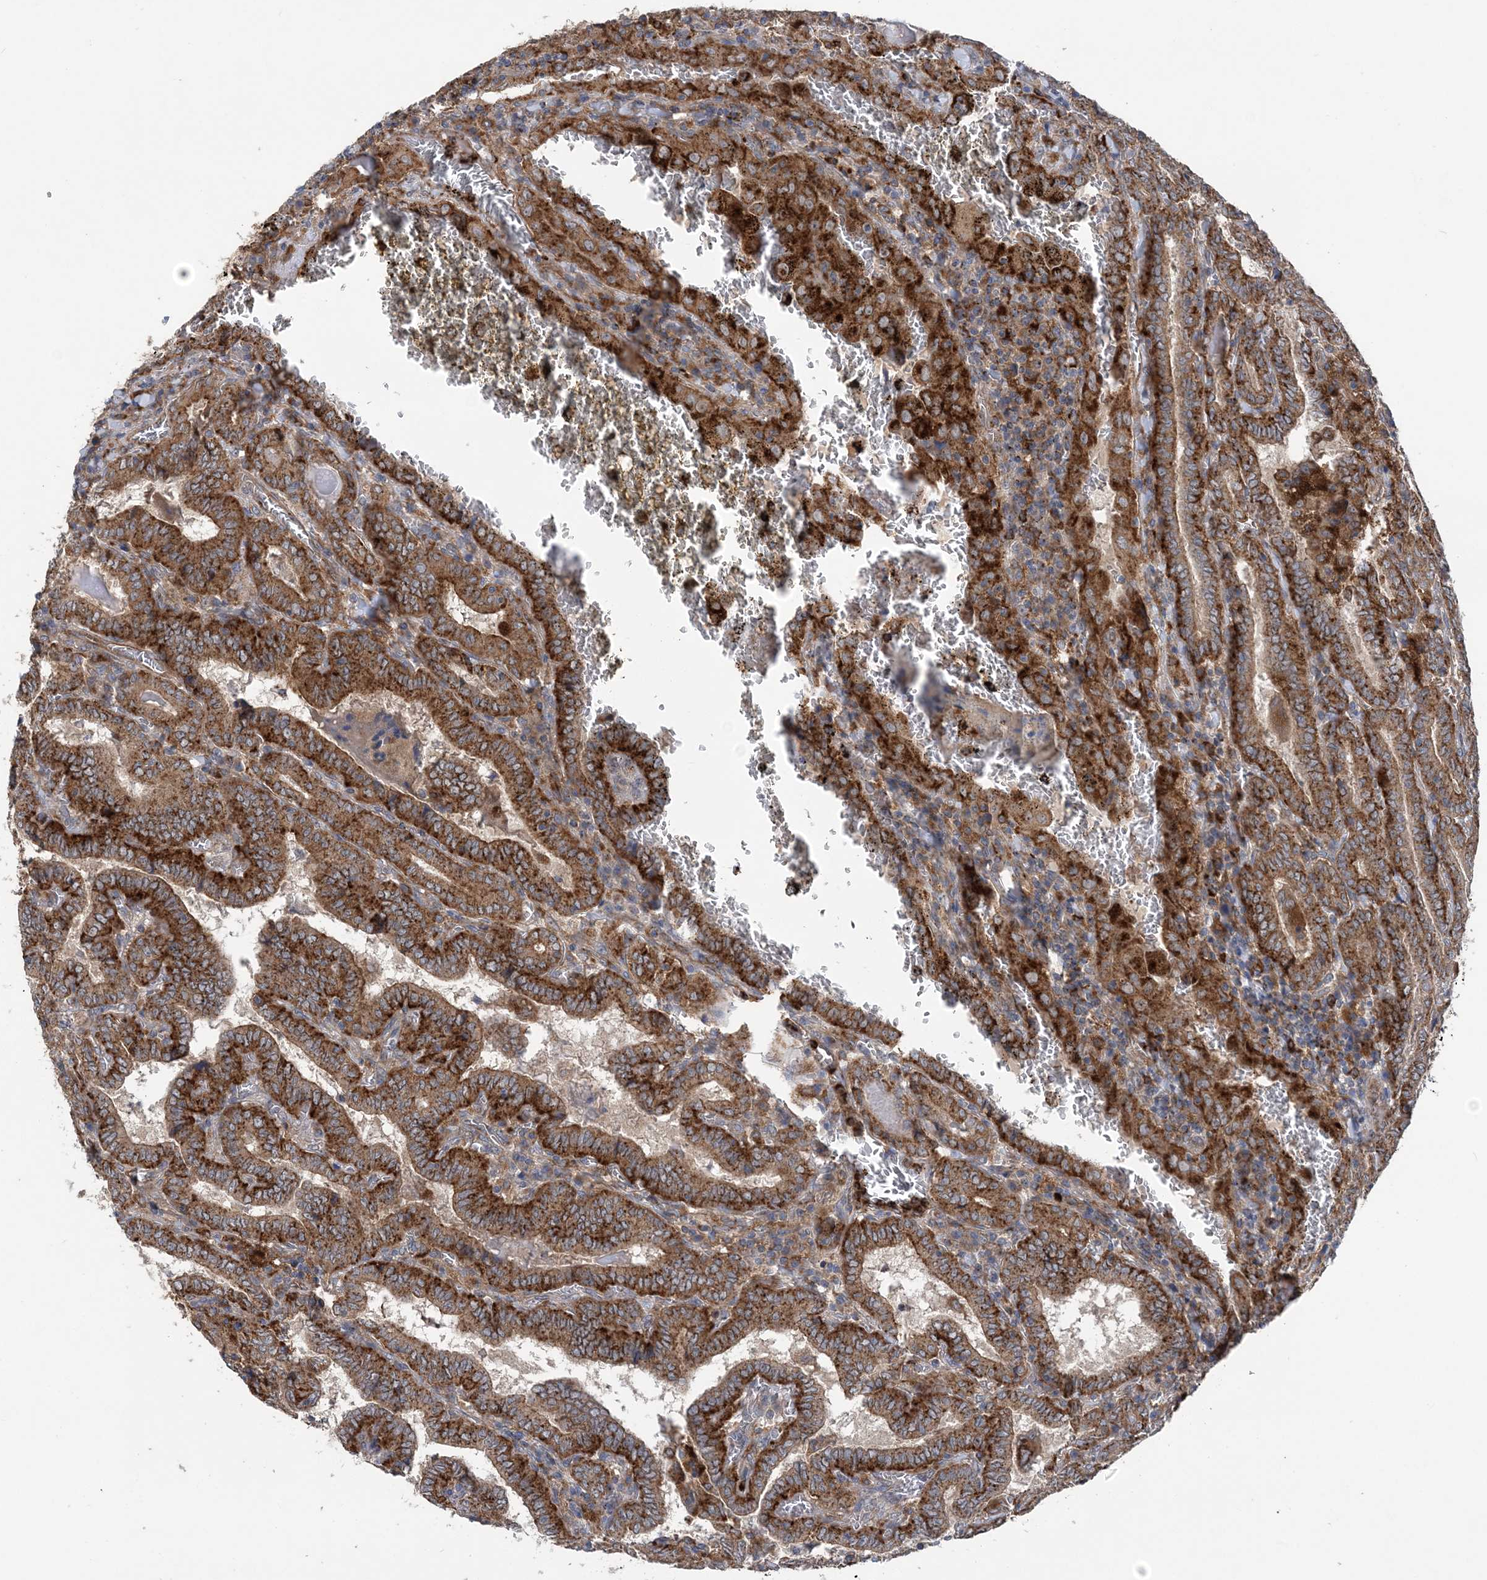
{"staining": {"intensity": "strong", "quantity": ">75%", "location": "cytoplasmic/membranous"}, "tissue": "thyroid cancer", "cell_type": "Tumor cells", "image_type": "cancer", "snomed": [{"axis": "morphology", "description": "Papillary adenocarcinoma, NOS"}, {"axis": "topography", "description": "Thyroid gland"}], "caption": "Thyroid papillary adenocarcinoma stained with DAB (3,3'-diaminobenzidine) immunohistochemistry (IHC) shows high levels of strong cytoplasmic/membranous staining in approximately >75% of tumor cells.", "gene": "PTTG1IP", "patient": {"sex": "female", "age": 72}}